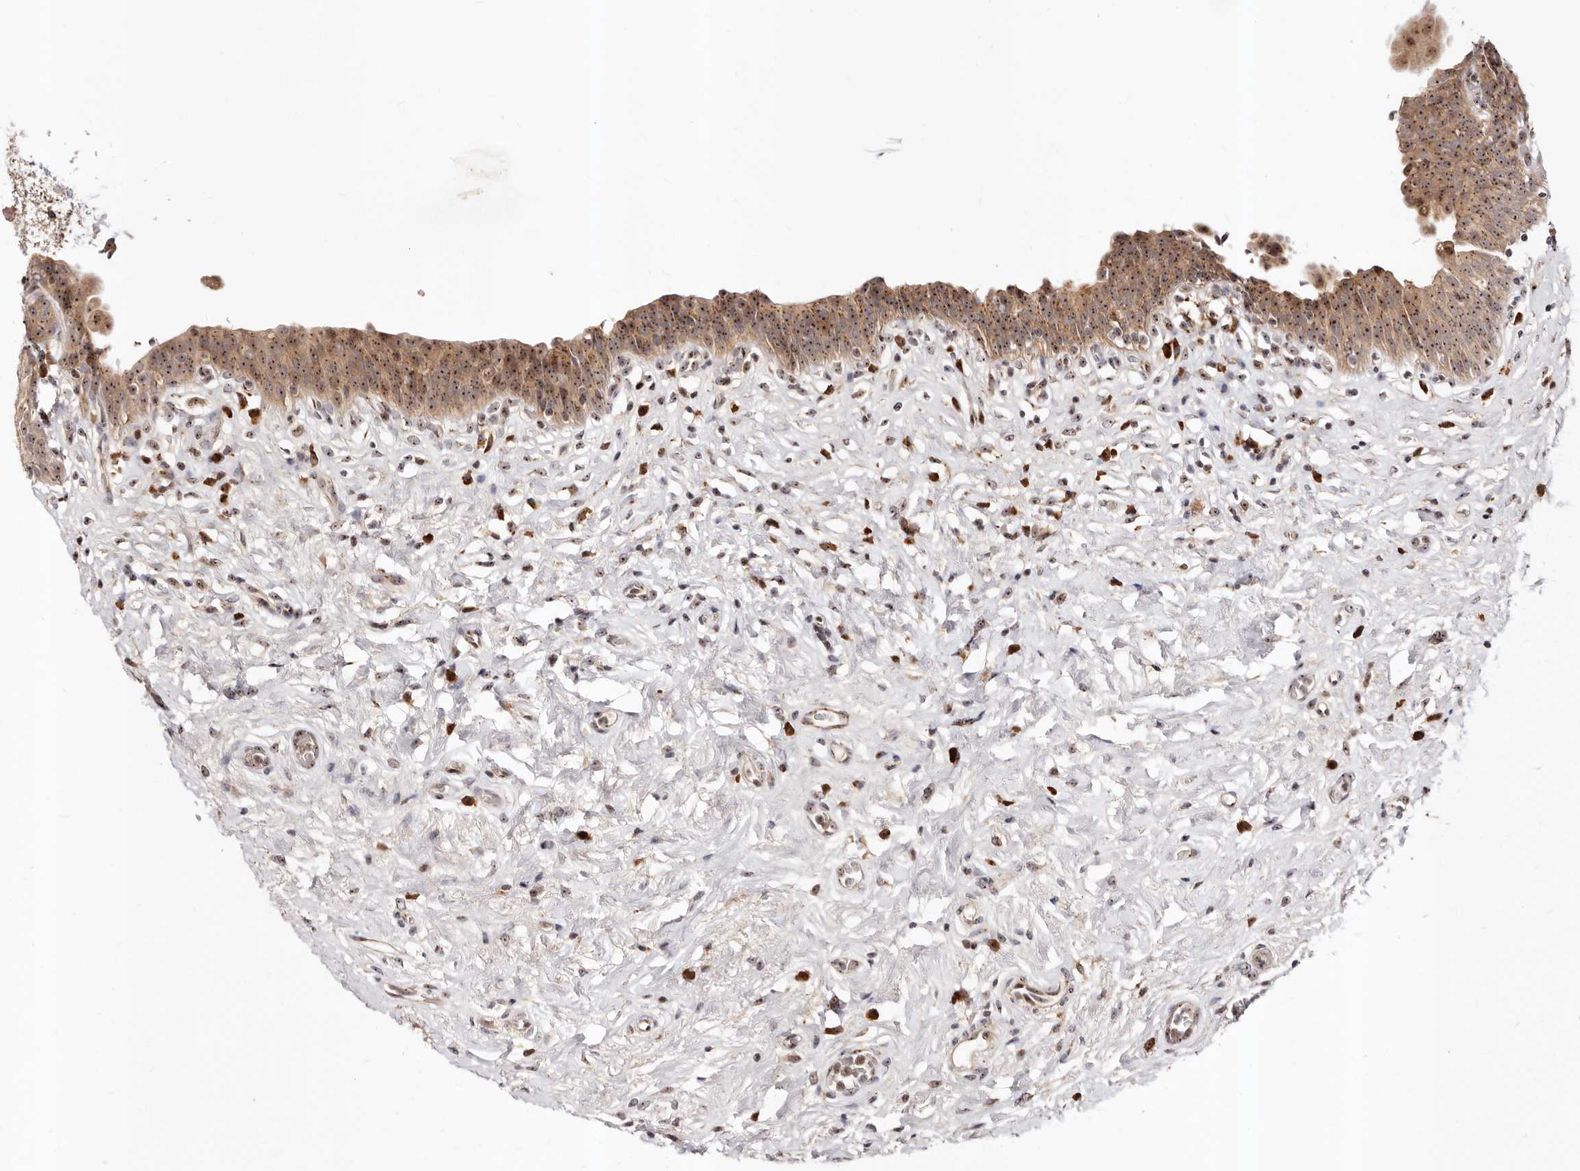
{"staining": {"intensity": "moderate", "quantity": ">75%", "location": "cytoplasmic/membranous,nuclear"}, "tissue": "urinary bladder", "cell_type": "Urothelial cells", "image_type": "normal", "snomed": [{"axis": "morphology", "description": "Normal tissue, NOS"}, {"axis": "topography", "description": "Urinary bladder"}], "caption": "Unremarkable urinary bladder exhibits moderate cytoplasmic/membranous,nuclear positivity in about >75% of urothelial cells.", "gene": "APOL6", "patient": {"sex": "male", "age": 83}}